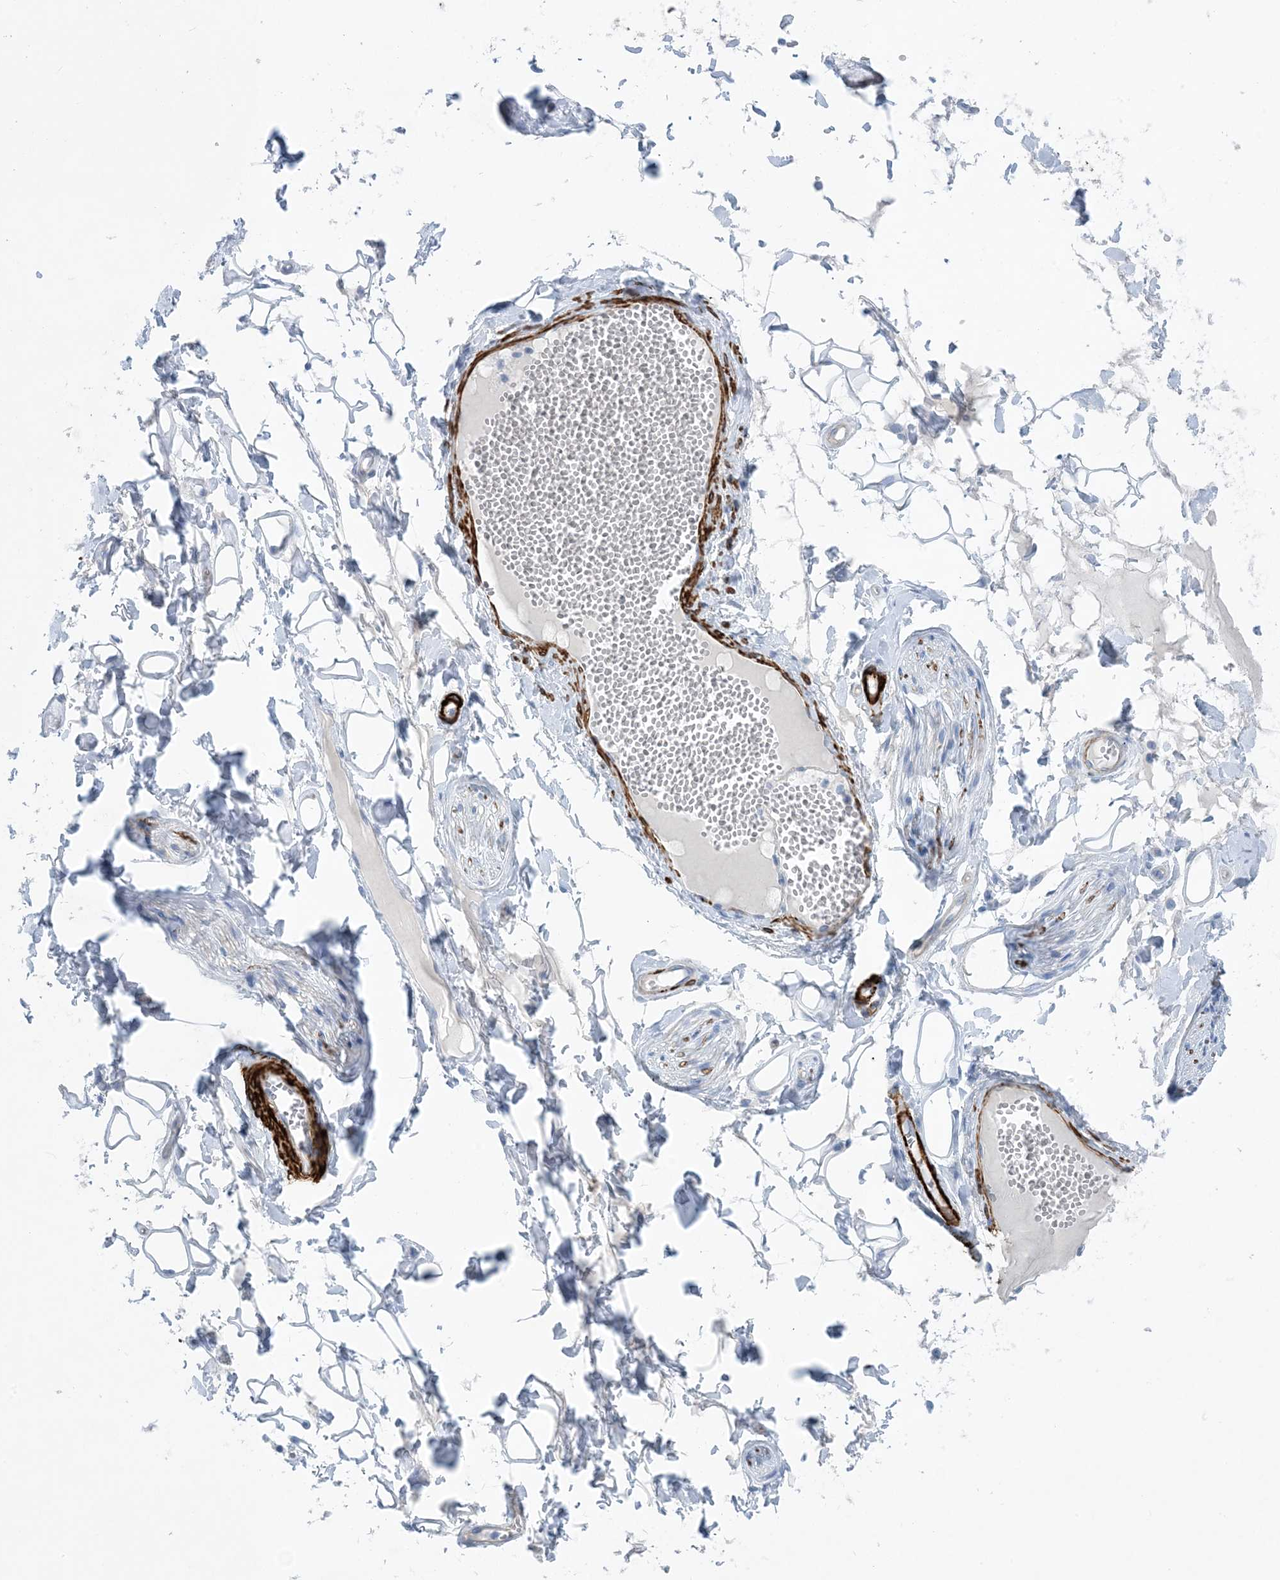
{"staining": {"intensity": "negative", "quantity": "none", "location": "none"}, "tissue": "adipose tissue", "cell_type": "Adipocytes", "image_type": "normal", "snomed": [{"axis": "morphology", "description": "Normal tissue, NOS"}, {"axis": "morphology", "description": "Inflammation, NOS"}, {"axis": "topography", "description": "Salivary gland"}, {"axis": "topography", "description": "Peripheral nerve tissue"}], "caption": "IHC image of normal adipose tissue stained for a protein (brown), which displays no positivity in adipocytes.", "gene": "SHANK1", "patient": {"sex": "female", "age": 75}}